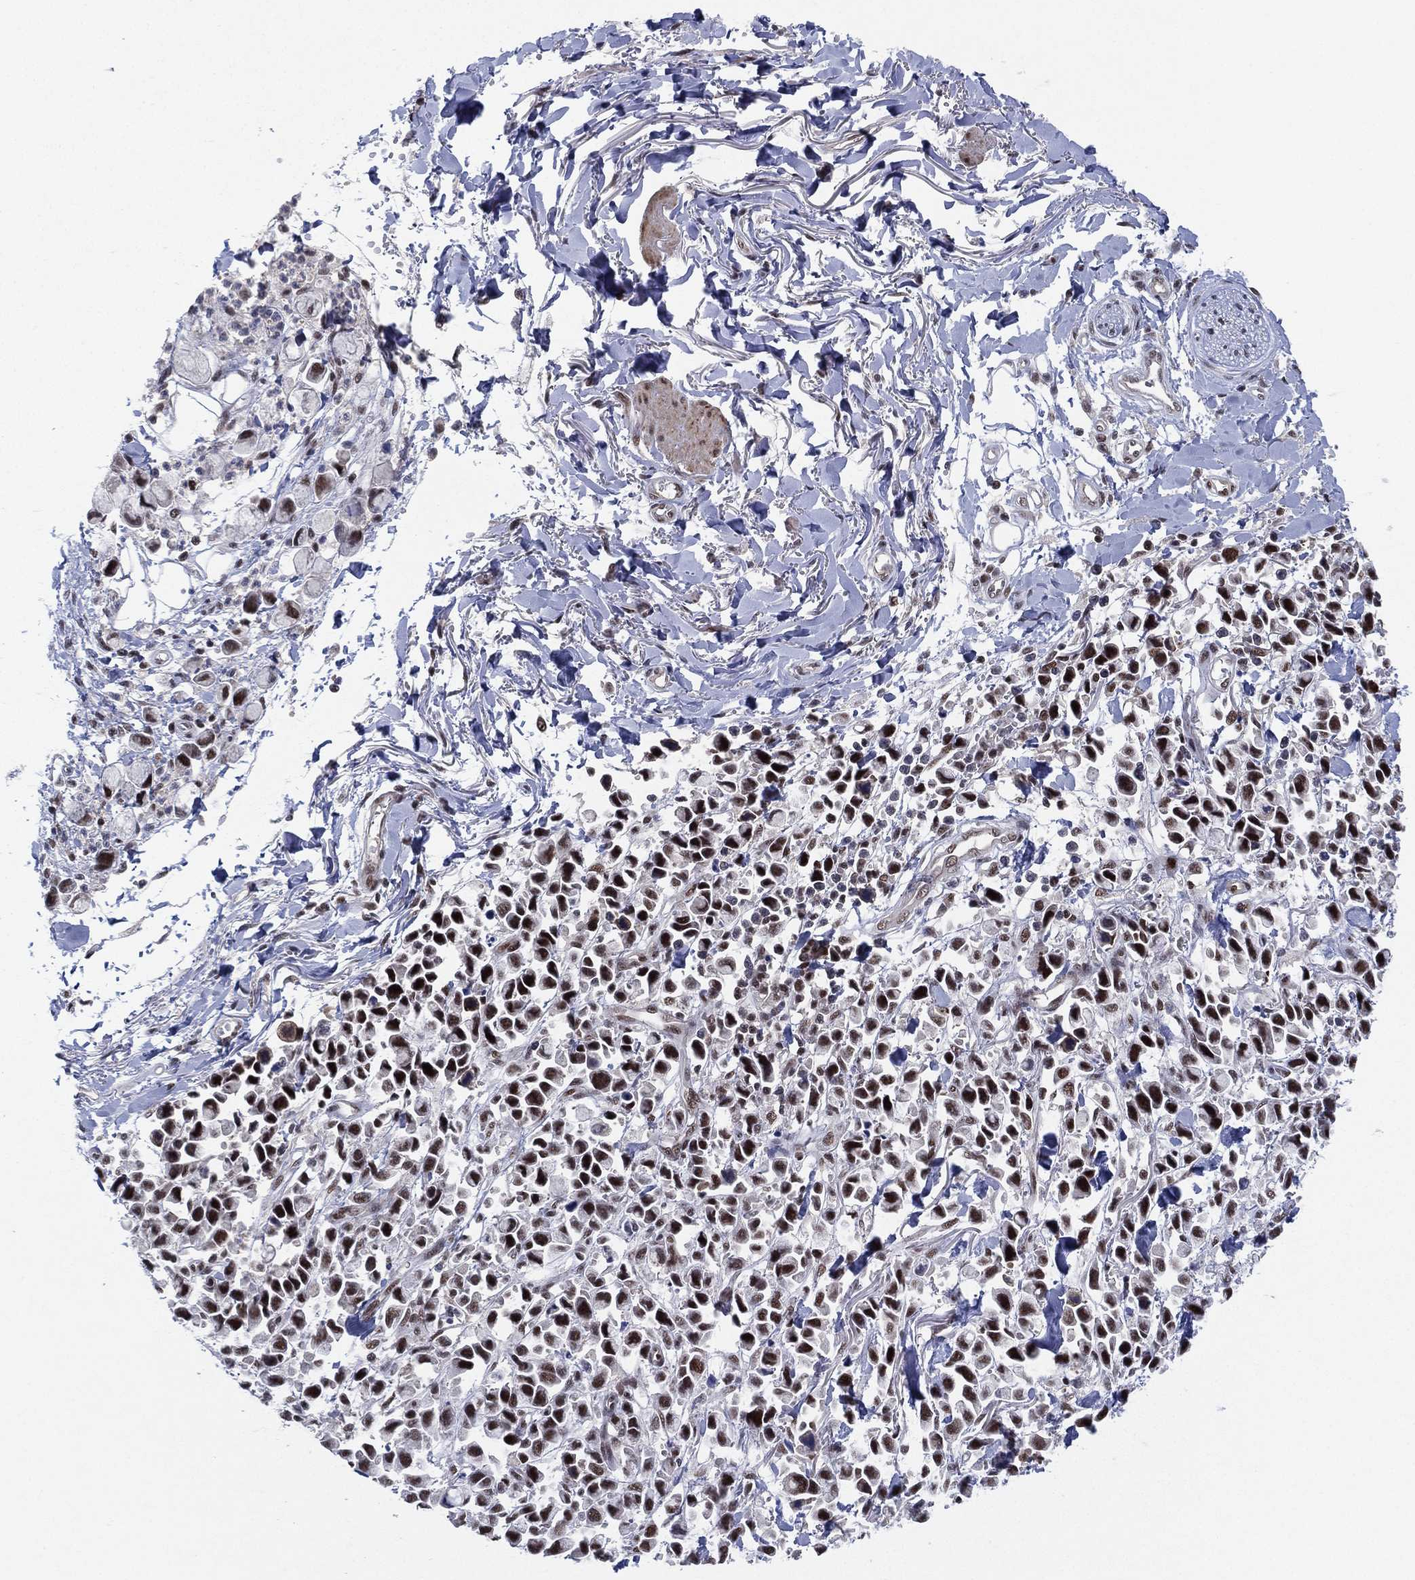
{"staining": {"intensity": "strong", "quantity": "25%-75%", "location": "nuclear"}, "tissue": "stomach cancer", "cell_type": "Tumor cells", "image_type": "cancer", "snomed": [{"axis": "morphology", "description": "Adenocarcinoma, NOS"}, {"axis": "topography", "description": "Stomach"}], "caption": "Protein analysis of stomach cancer tissue shows strong nuclear positivity in approximately 25%-75% of tumor cells. (DAB = brown stain, brightfield microscopy at high magnification).", "gene": "DGCR8", "patient": {"sex": "female", "age": 81}}